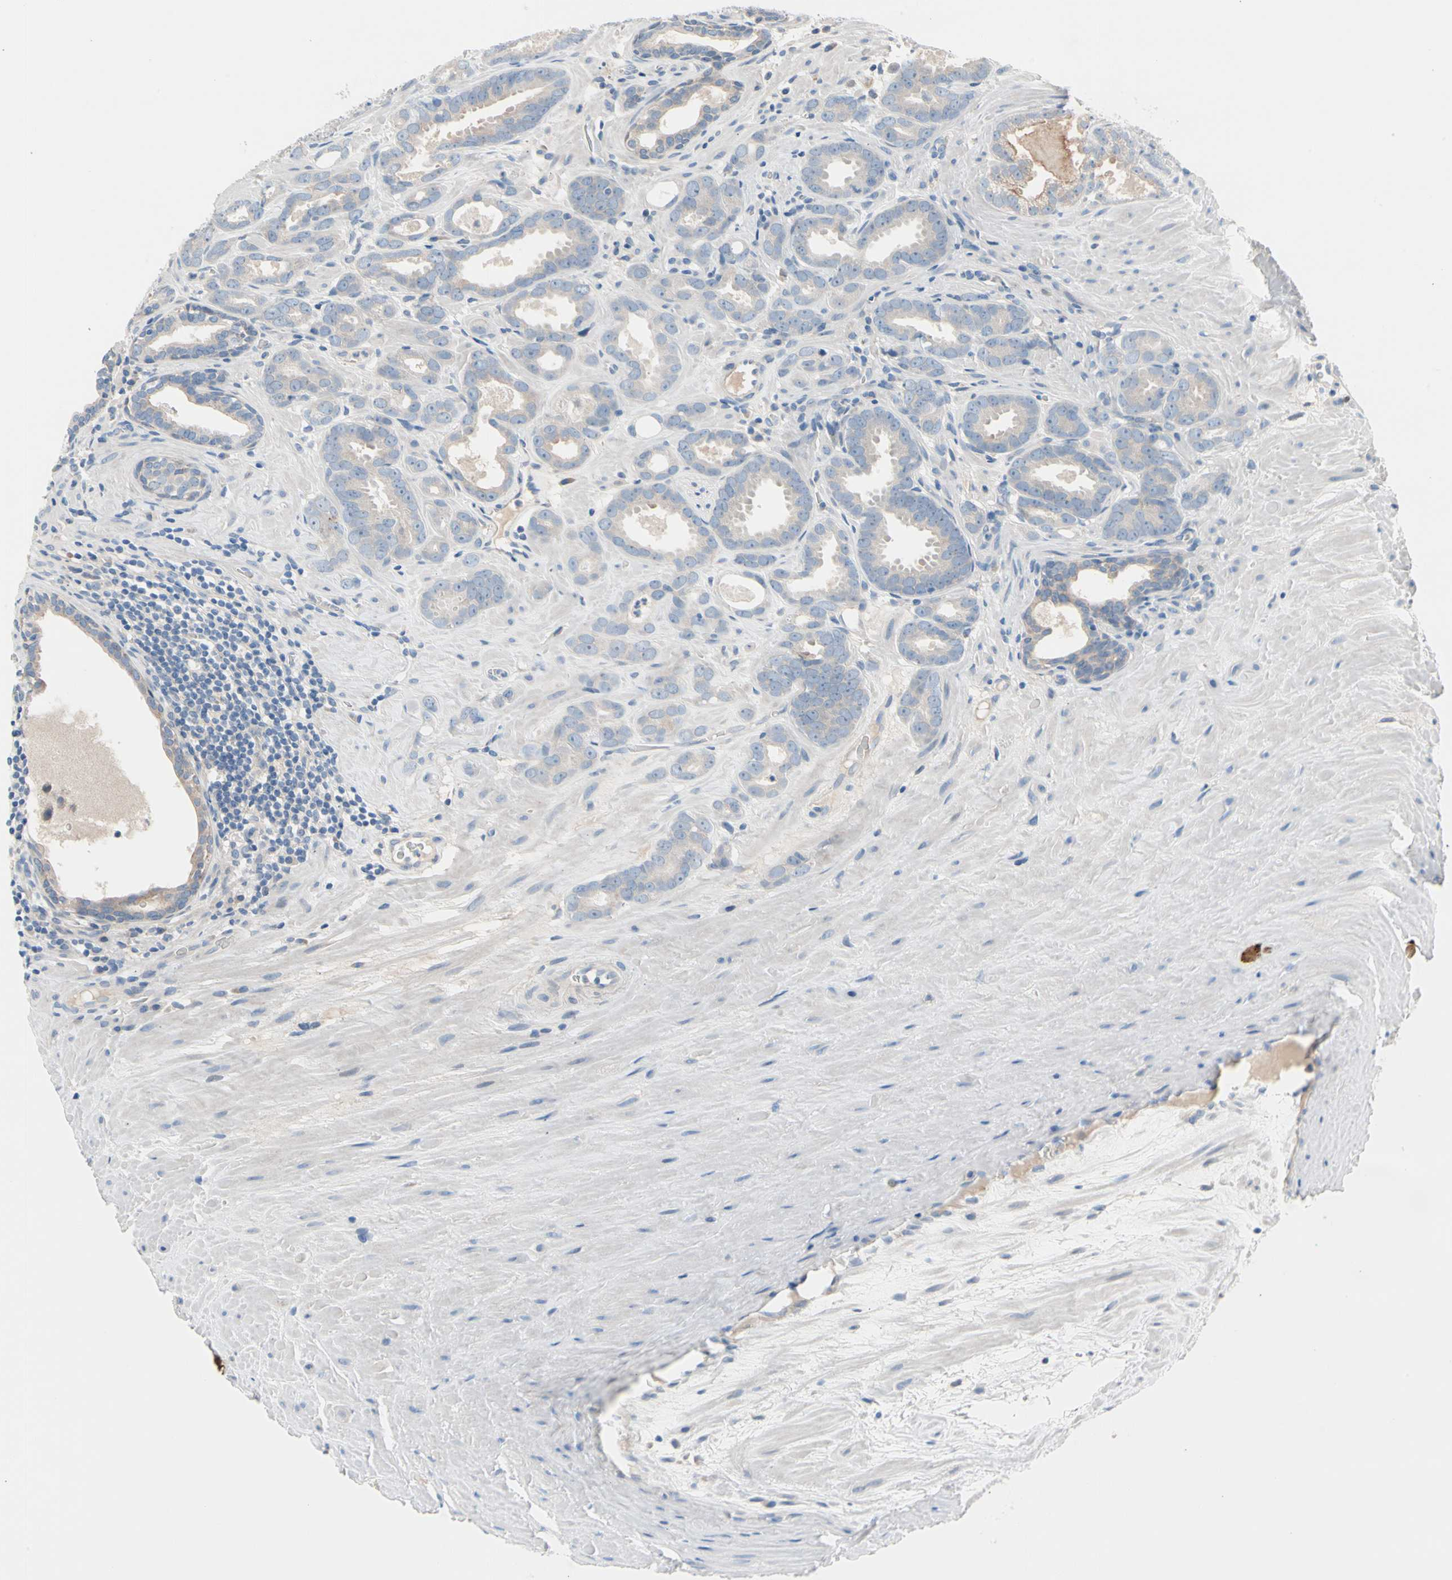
{"staining": {"intensity": "weak", "quantity": "25%-75%", "location": "cytoplasmic/membranous"}, "tissue": "prostate cancer", "cell_type": "Tumor cells", "image_type": "cancer", "snomed": [{"axis": "morphology", "description": "Adenocarcinoma, Low grade"}, {"axis": "topography", "description": "Prostate"}], "caption": "Prostate low-grade adenocarcinoma stained for a protein (brown) reveals weak cytoplasmic/membranous positive expression in about 25%-75% of tumor cells.", "gene": "CASQ1", "patient": {"sex": "male", "age": 57}}